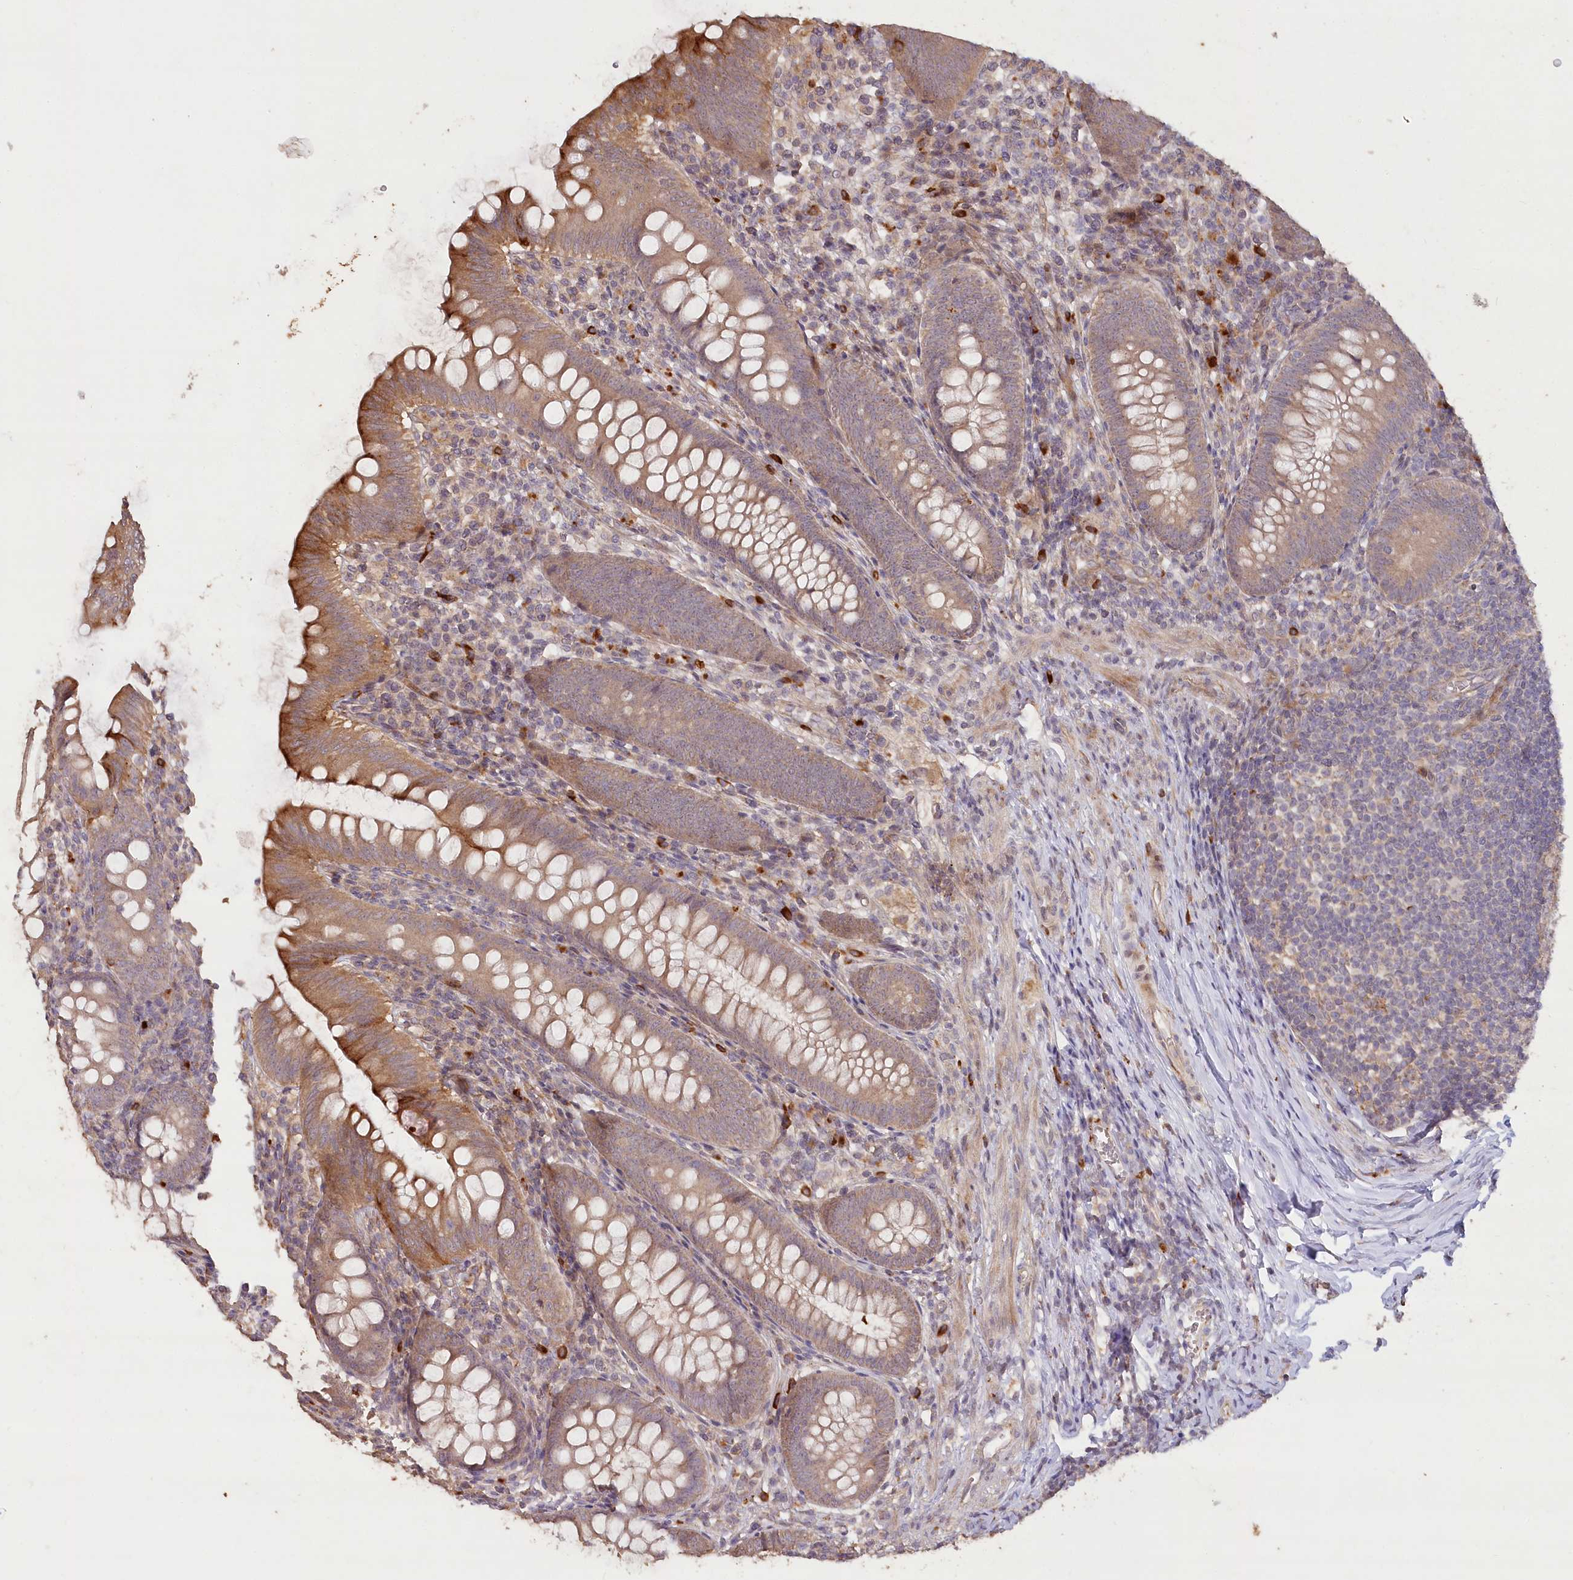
{"staining": {"intensity": "moderate", "quantity": ">75%", "location": "cytoplasmic/membranous"}, "tissue": "appendix", "cell_type": "Glandular cells", "image_type": "normal", "snomed": [{"axis": "morphology", "description": "Normal tissue, NOS"}, {"axis": "topography", "description": "Appendix"}], "caption": "This micrograph displays immunohistochemistry staining of unremarkable appendix, with medium moderate cytoplasmic/membranous staining in approximately >75% of glandular cells.", "gene": "IRAK1BP1", "patient": {"sex": "male", "age": 14}}